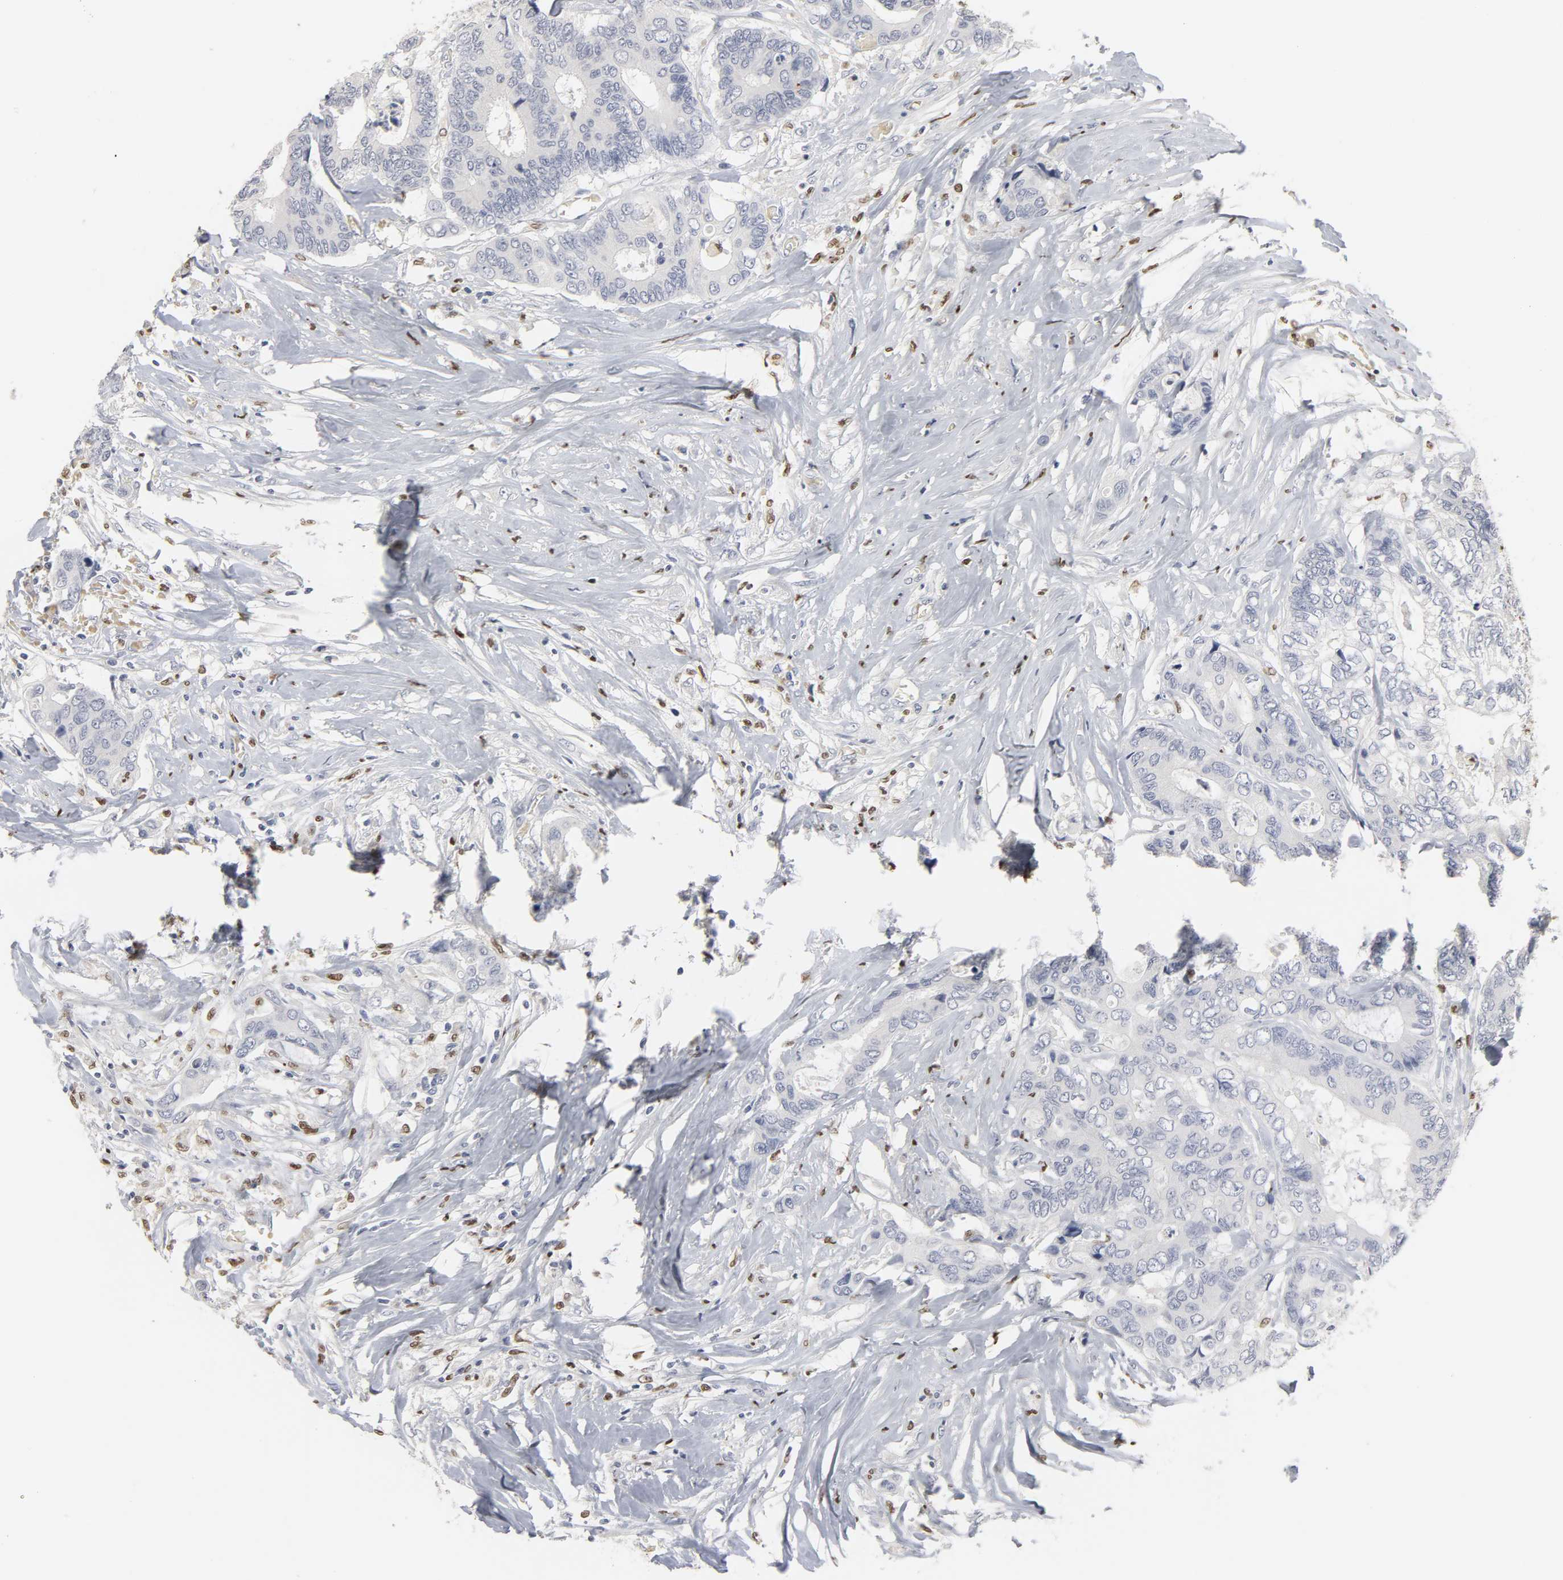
{"staining": {"intensity": "negative", "quantity": "none", "location": "none"}, "tissue": "colorectal cancer", "cell_type": "Tumor cells", "image_type": "cancer", "snomed": [{"axis": "morphology", "description": "Adenocarcinoma, NOS"}, {"axis": "topography", "description": "Rectum"}], "caption": "This is an immunohistochemistry micrograph of colorectal cancer. There is no expression in tumor cells.", "gene": "SPI1", "patient": {"sex": "male", "age": 55}}